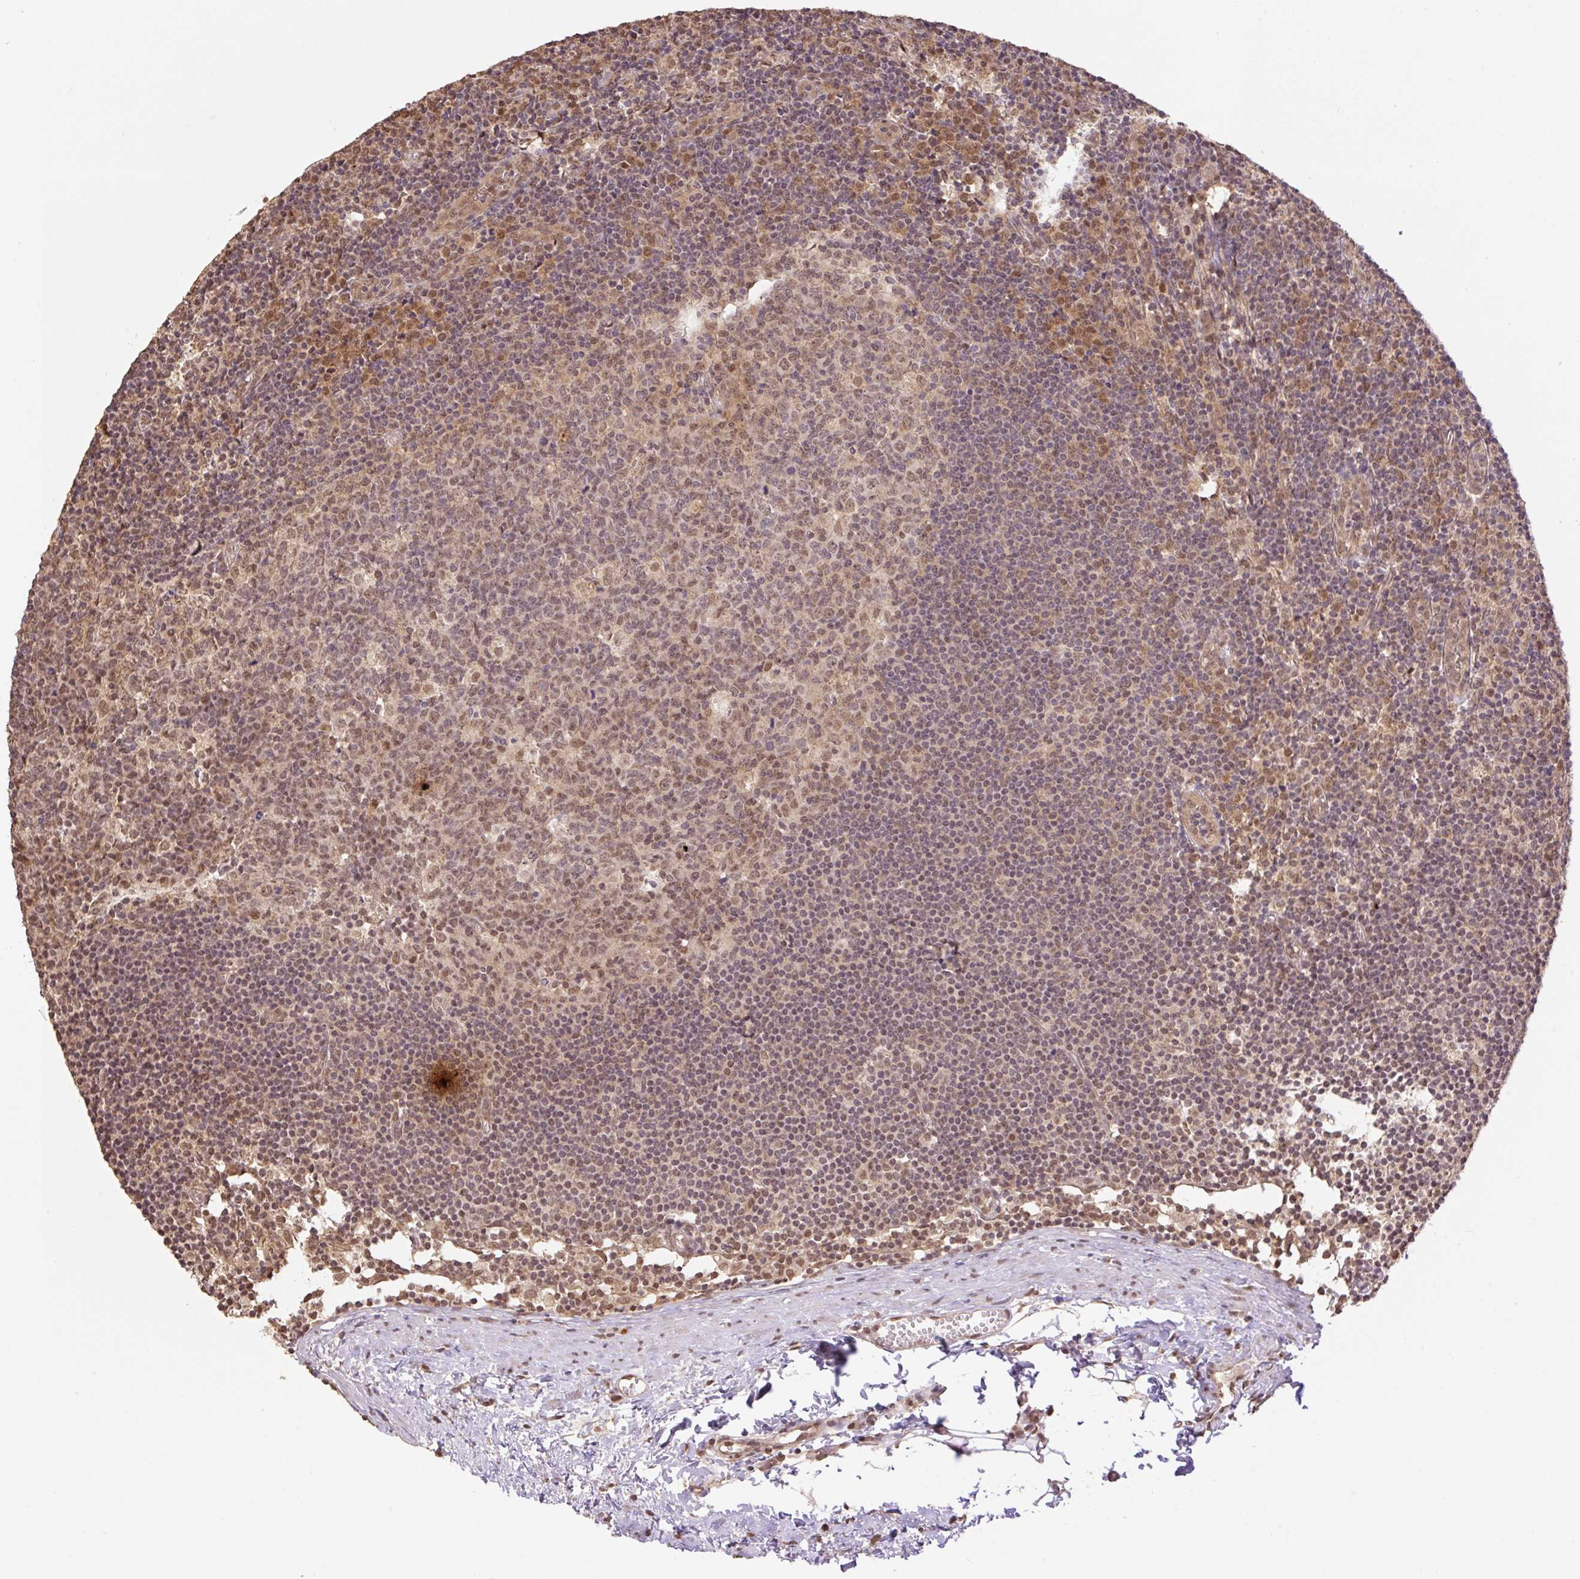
{"staining": {"intensity": "moderate", "quantity": "25%-75%", "location": "nuclear"}, "tissue": "lymph node", "cell_type": "Germinal center cells", "image_type": "normal", "snomed": [{"axis": "morphology", "description": "Normal tissue, NOS"}, {"axis": "topography", "description": "Lymph node"}], "caption": "The photomicrograph reveals immunohistochemical staining of unremarkable lymph node. There is moderate nuclear staining is seen in about 25%-75% of germinal center cells.", "gene": "VPS25", "patient": {"sex": "female", "age": 45}}